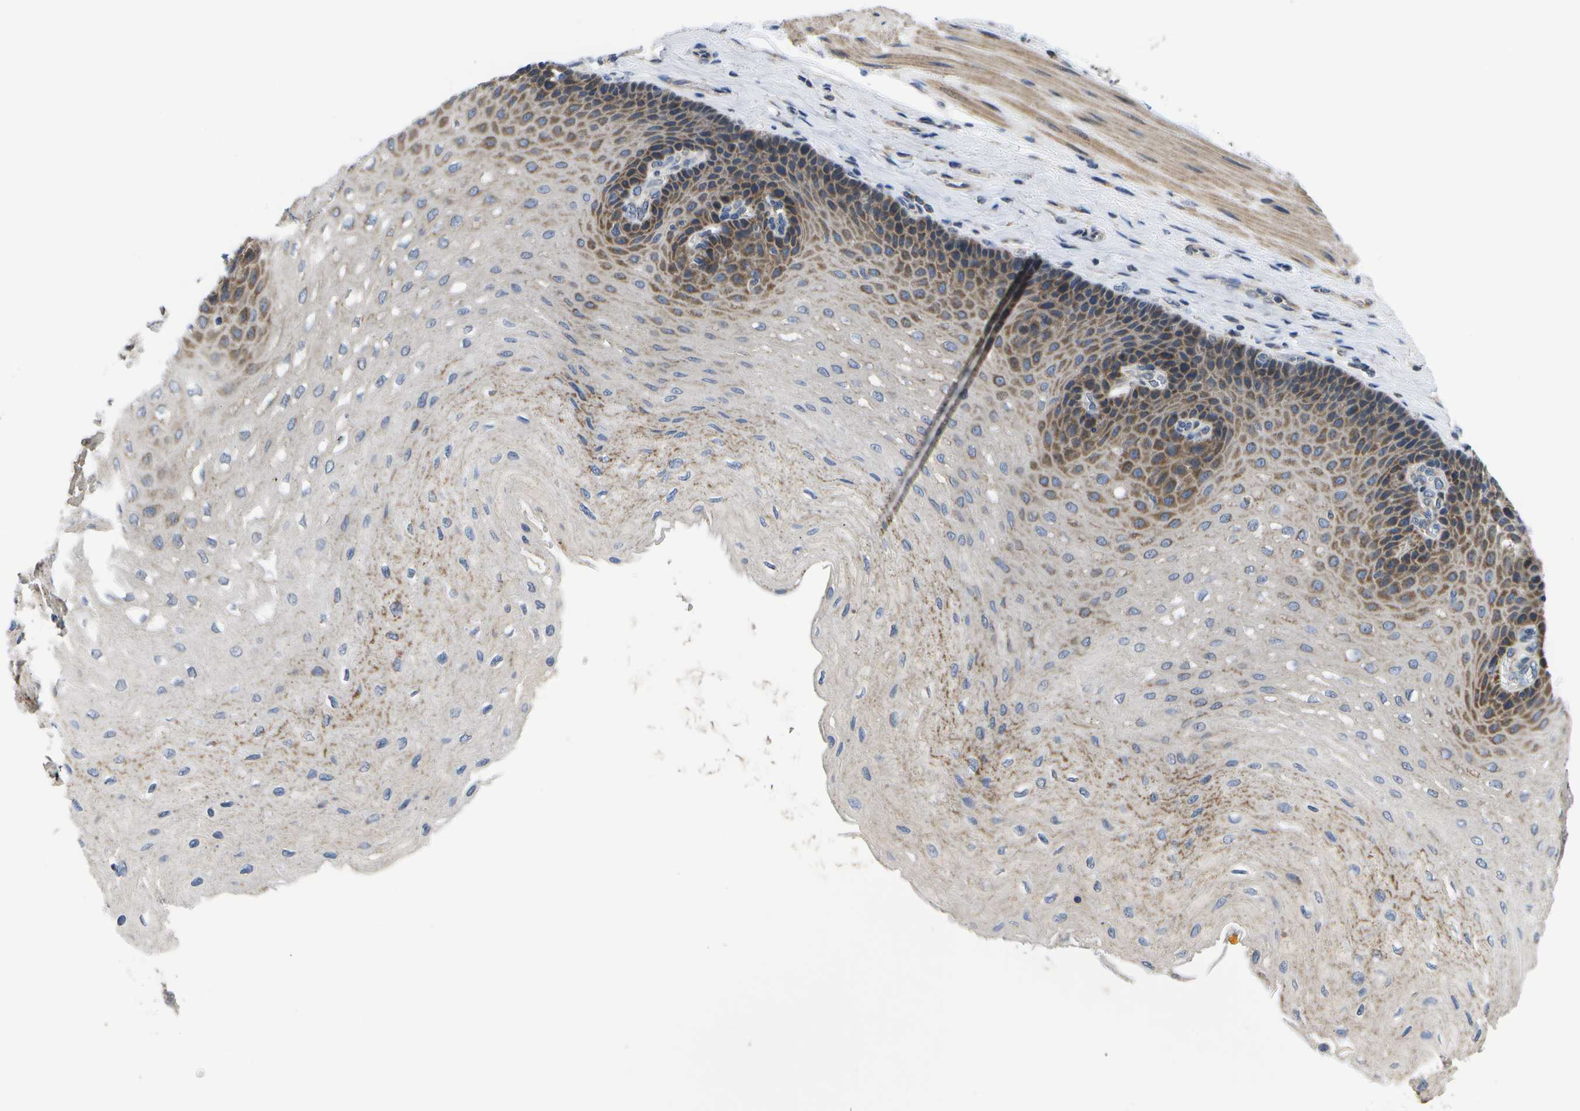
{"staining": {"intensity": "moderate", "quantity": ">75%", "location": "cytoplasmic/membranous"}, "tissue": "esophagus", "cell_type": "Squamous epithelial cells", "image_type": "normal", "snomed": [{"axis": "morphology", "description": "Normal tissue, NOS"}, {"axis": "topography", "description": "Esophagus"}], "caption": "Protein staining of unremarkable esophagus shows moderate cytoplasmic/membranous staining in approximately >75% of squamous epithelial cells. The protein of interest is stained brown, and the nuclei are stained in blue (DAB IHC with brightfield microscopy, high magnification).", "gene": "HADHA", "patient": {"sex": "female", "age": 72}}